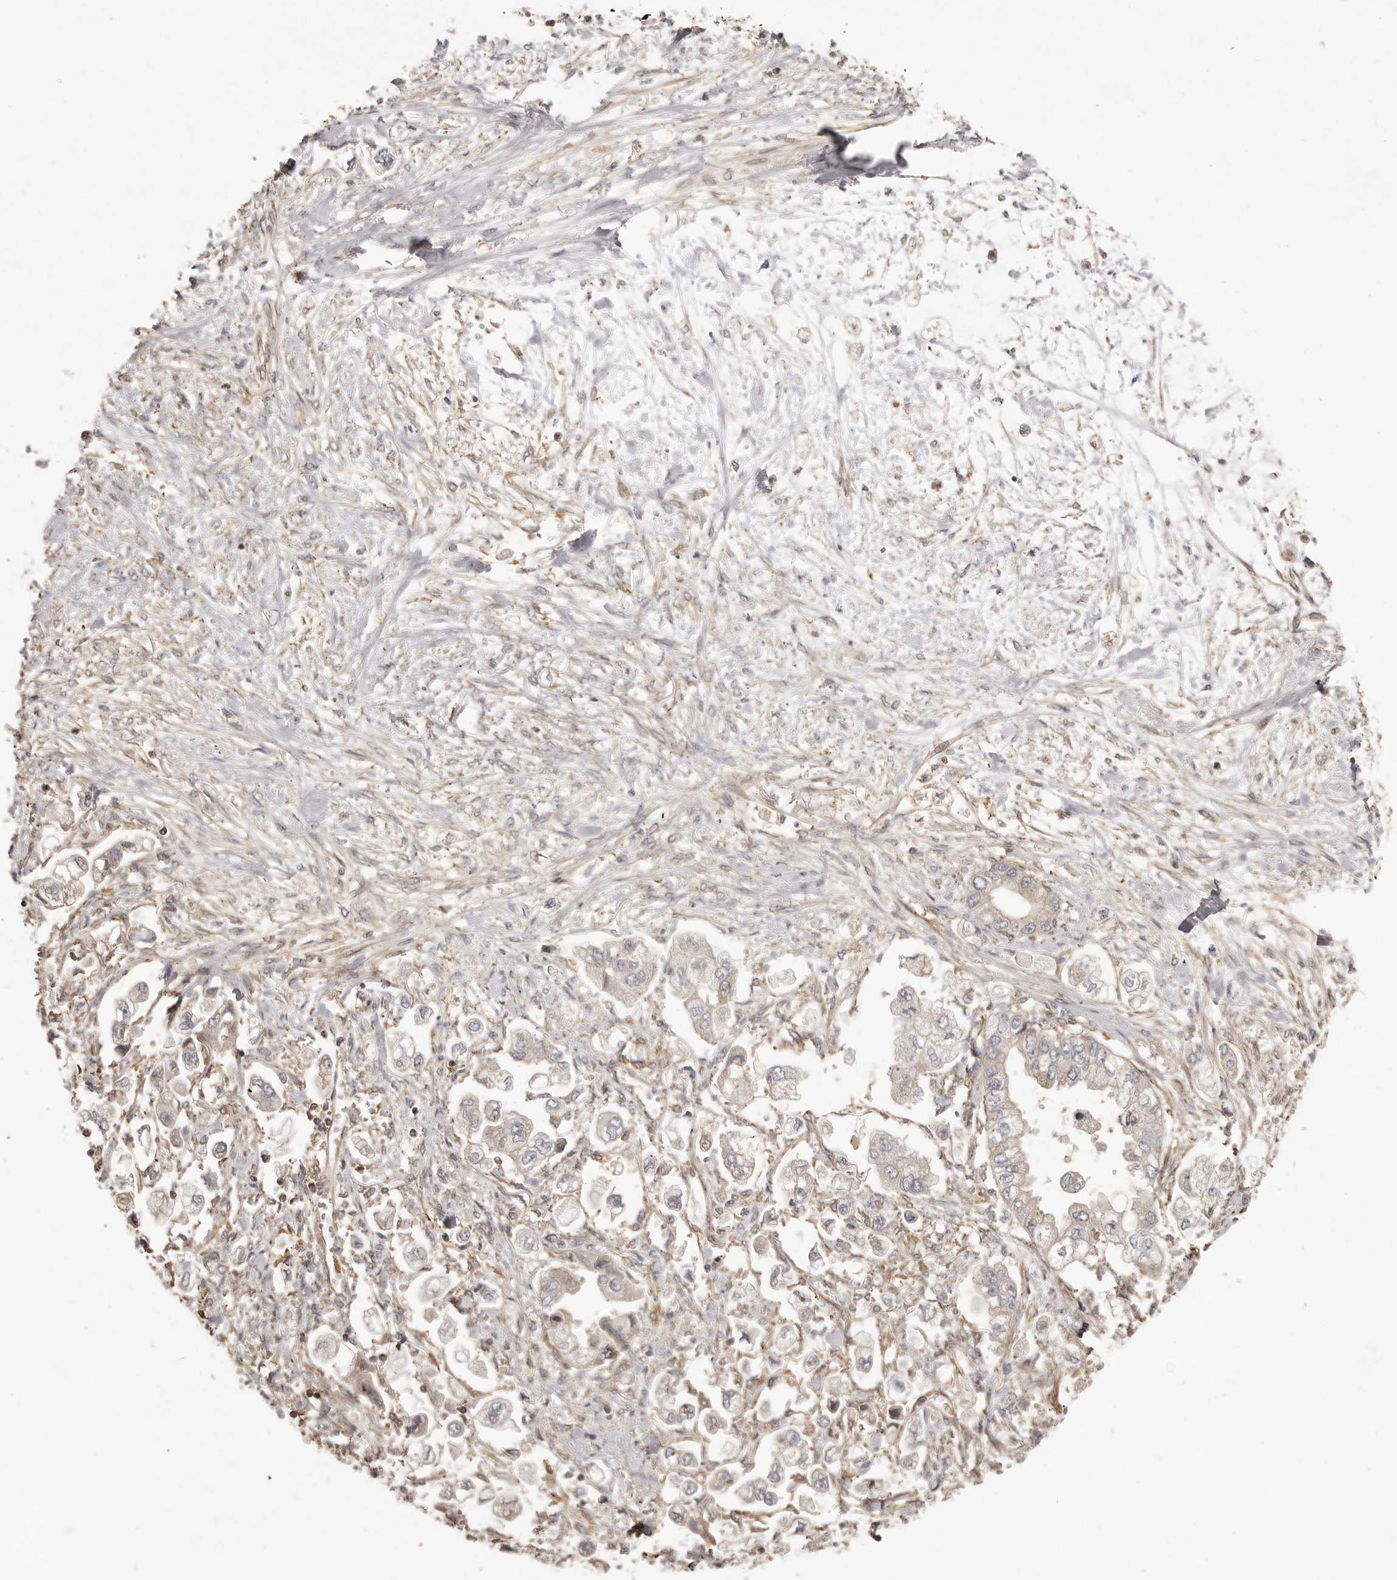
{"staining": {"intensity": "negative", "quantity": "none", "location": "none"}, "tissue": "stomach cancer", "cell_type": "Tumor cells", "image_type": "cancer", "snomed": [{"axis": "morphology", "description": "Adenocarcinoma, NOS"}, {"axis": "topography", "description": "Stomach"}], "caption": "Stomach cancer was stained to show a protein in brown. There is no significant staining in tumor cells. (DAB immunohistochemistry (IHC) visualized using brightfield microscopy, high magnification).", "gene": "NFKBIA", "patient": {"sex": "male", "age": 62}}